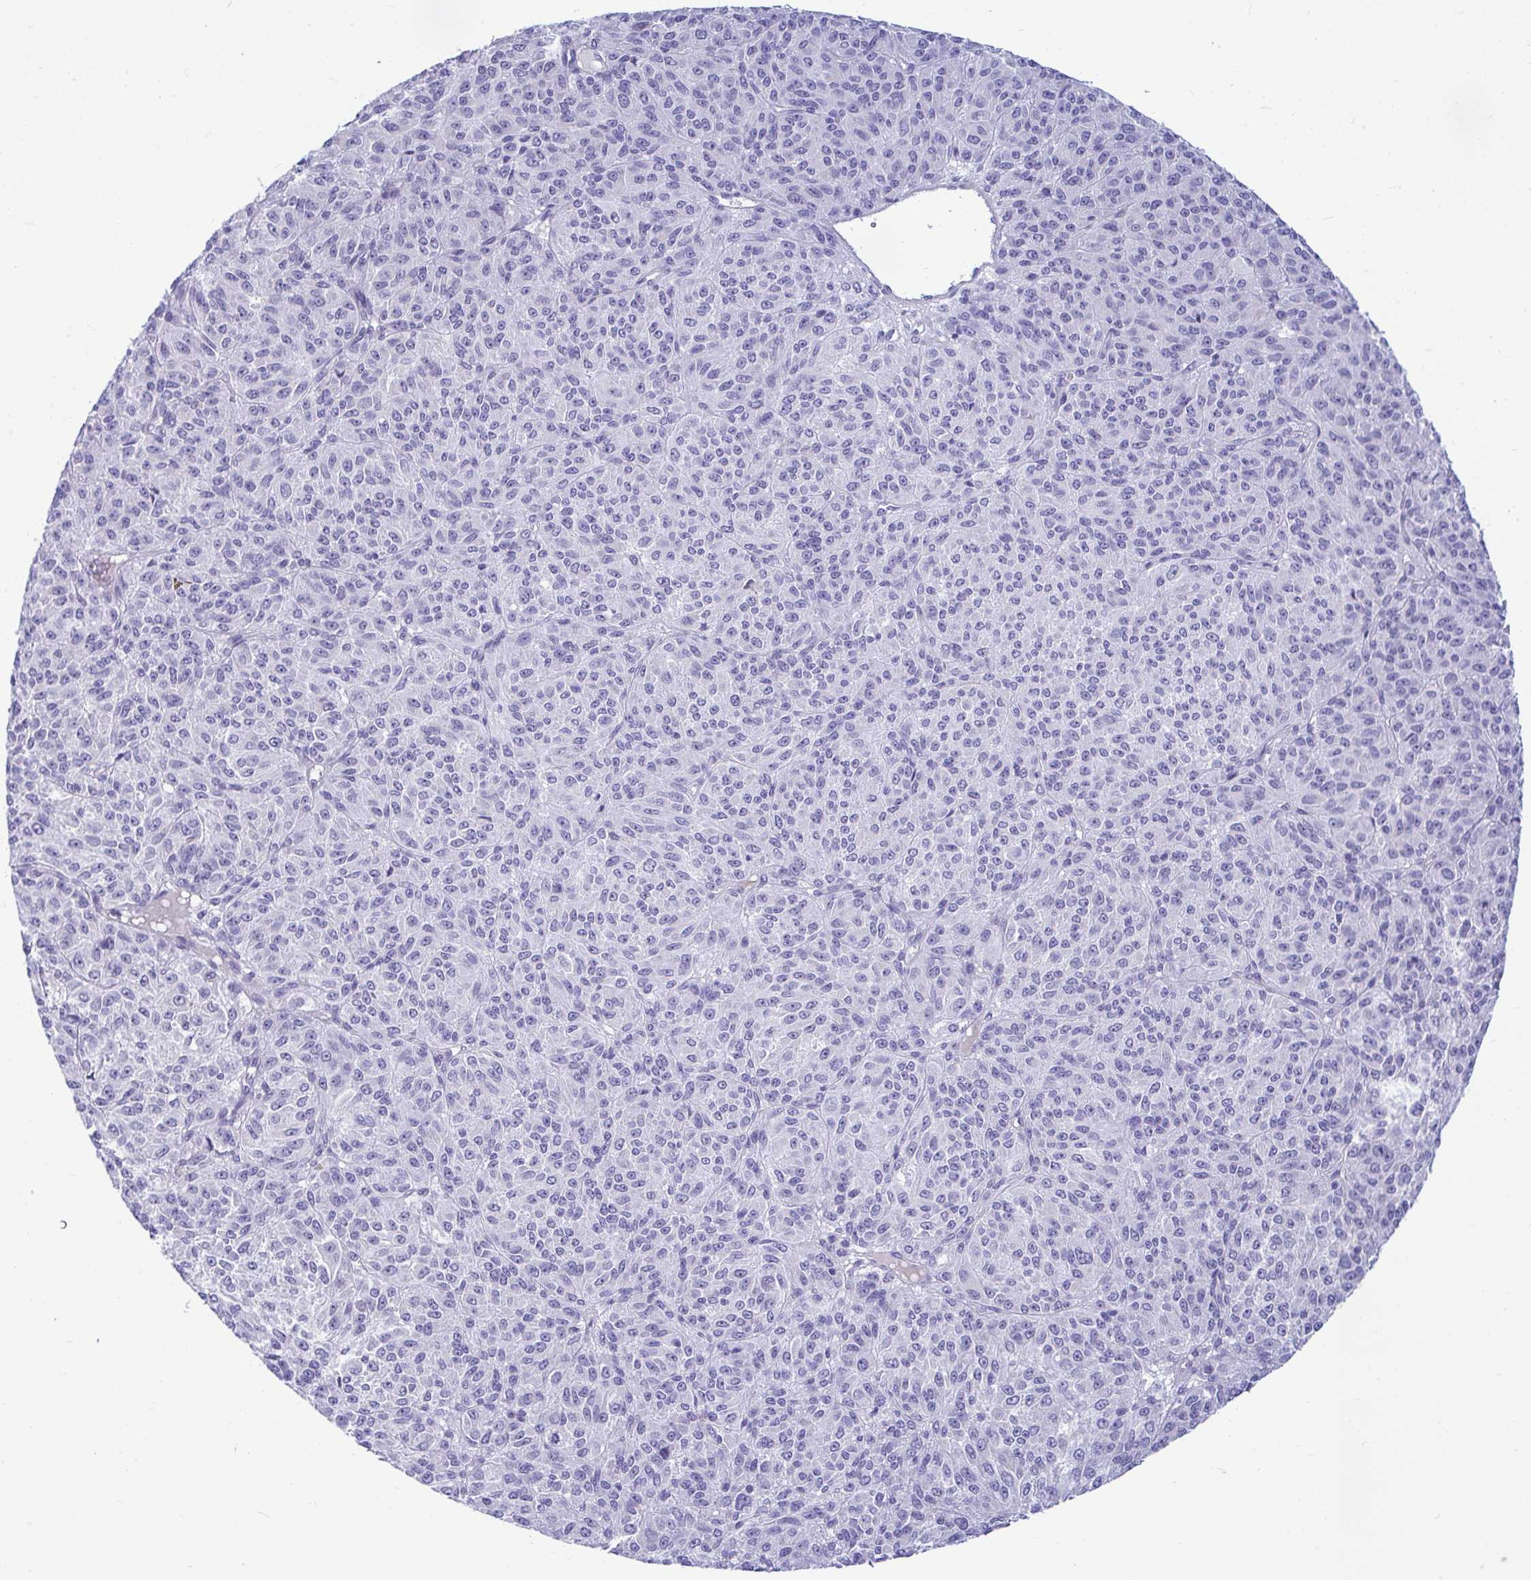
{"staining": {"intensity": "negative", "quantity": "none", "location": "none"}, "tissue": "melanoma", "cell_type": "Tumor cells", "image_type": "cancer", "snomed": [{"axis": "morphology", "description": "Malignant melanoma, Metastatic site"}, {"axis": "topography", "description": "Brain"}], "caption": "Immunohistochemistry (IHC) of human malignant melanoma (metastatic site) exhibits no staining in tumor cells.", "gene": "SLC25A51", "patient": {"sex": "female", "age": 56}}